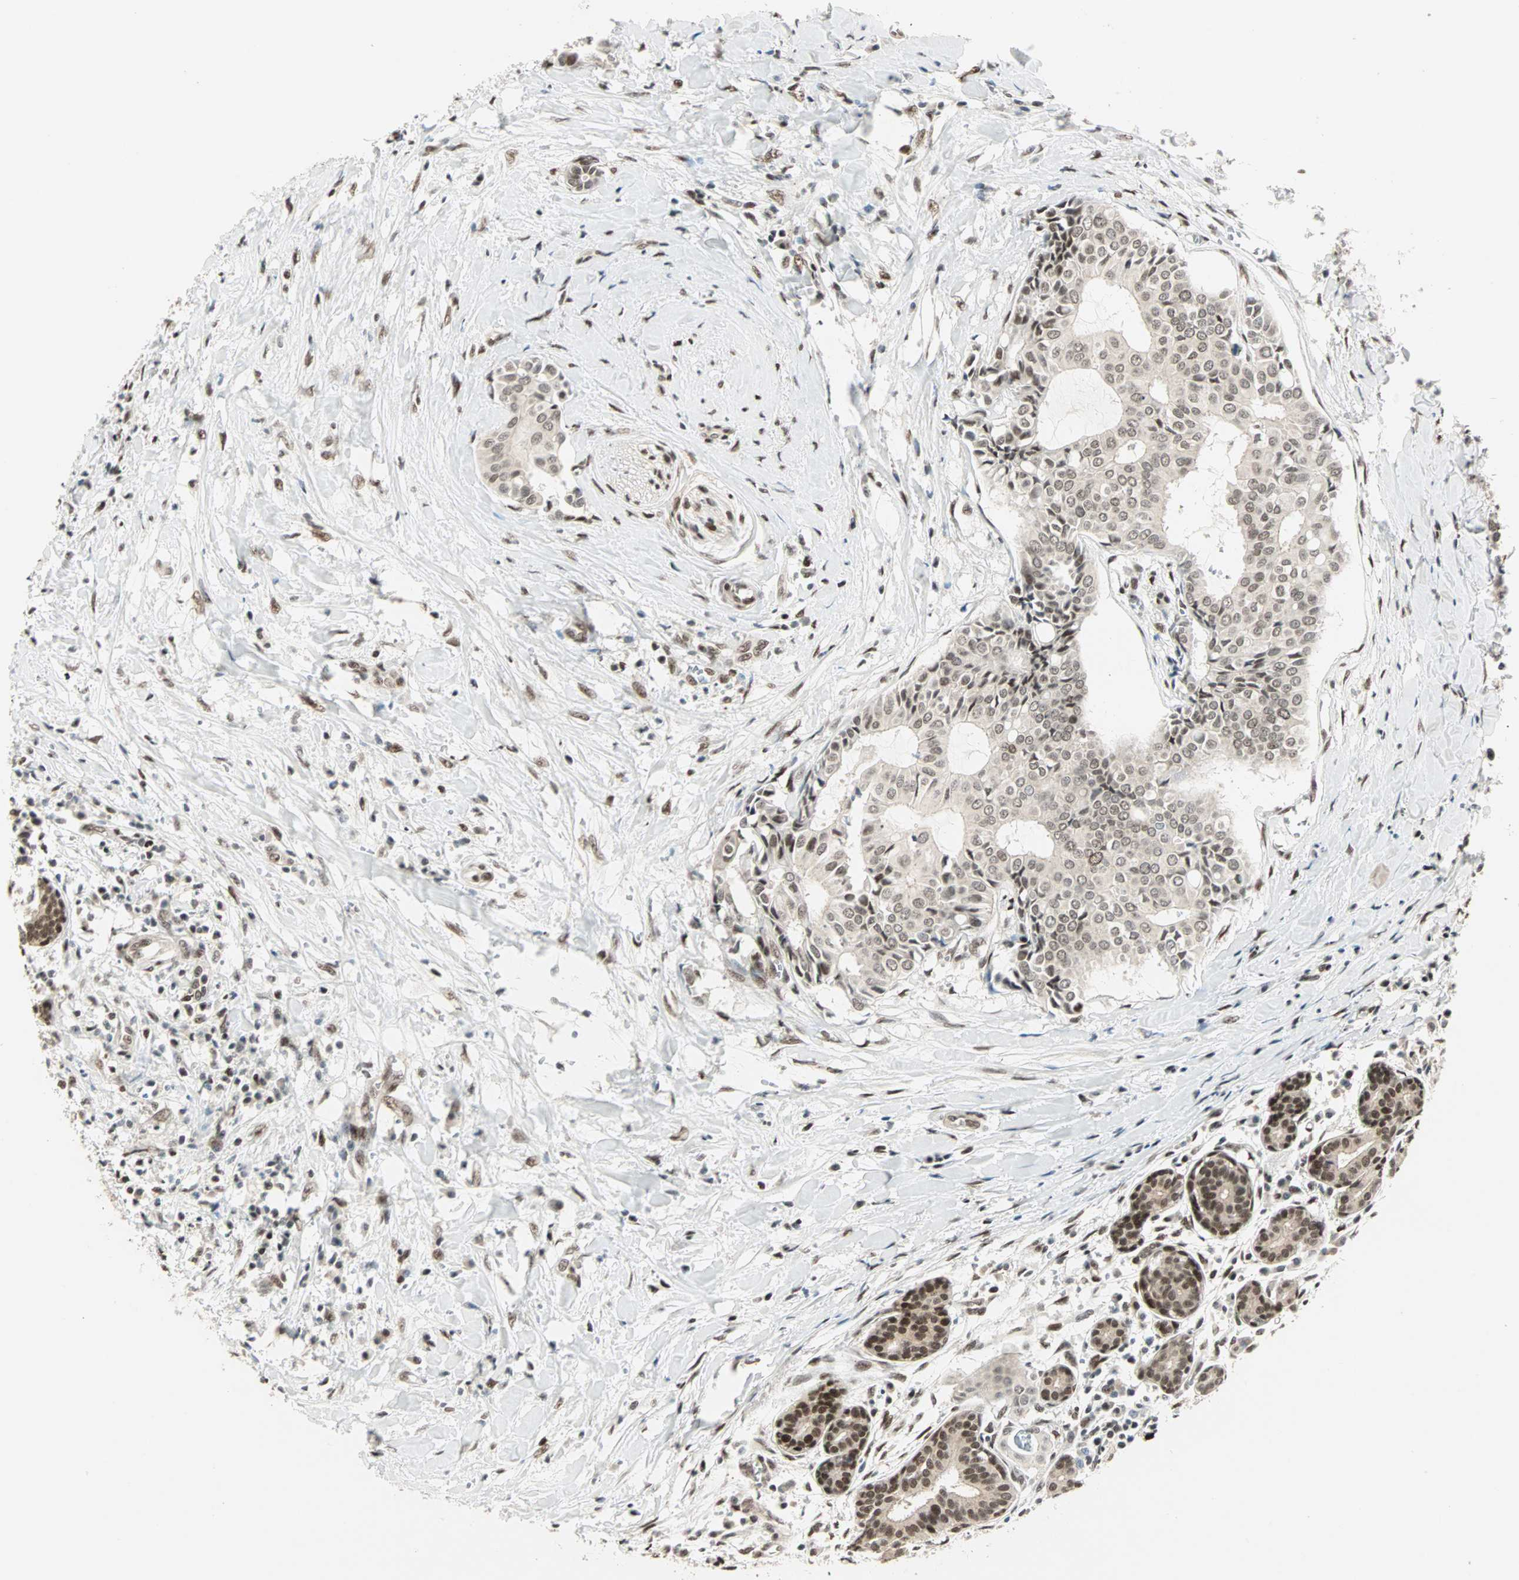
{"staining": {"intensity": "weak", "quantity": ">75%", "location": "nuclear"}, "tissue": "head and neck cancer", "cell_type": "Tumor cells", "image_type": "cancer", "snomed": [{"axis": "morphology", "description": "Adenocarcinoma, NOS"}, {"axis": "topography", "description": "Salivary gland"}, {"axis": "topography", "description": "Head-Neck"}], "caption": "Protein staining of adenocarcinoma (head and neck) tissue displays weak nuclear positivity in about >75% of tumor cells.", "gene": "BLM", "patient": {"sex": "female", "age": 59}}